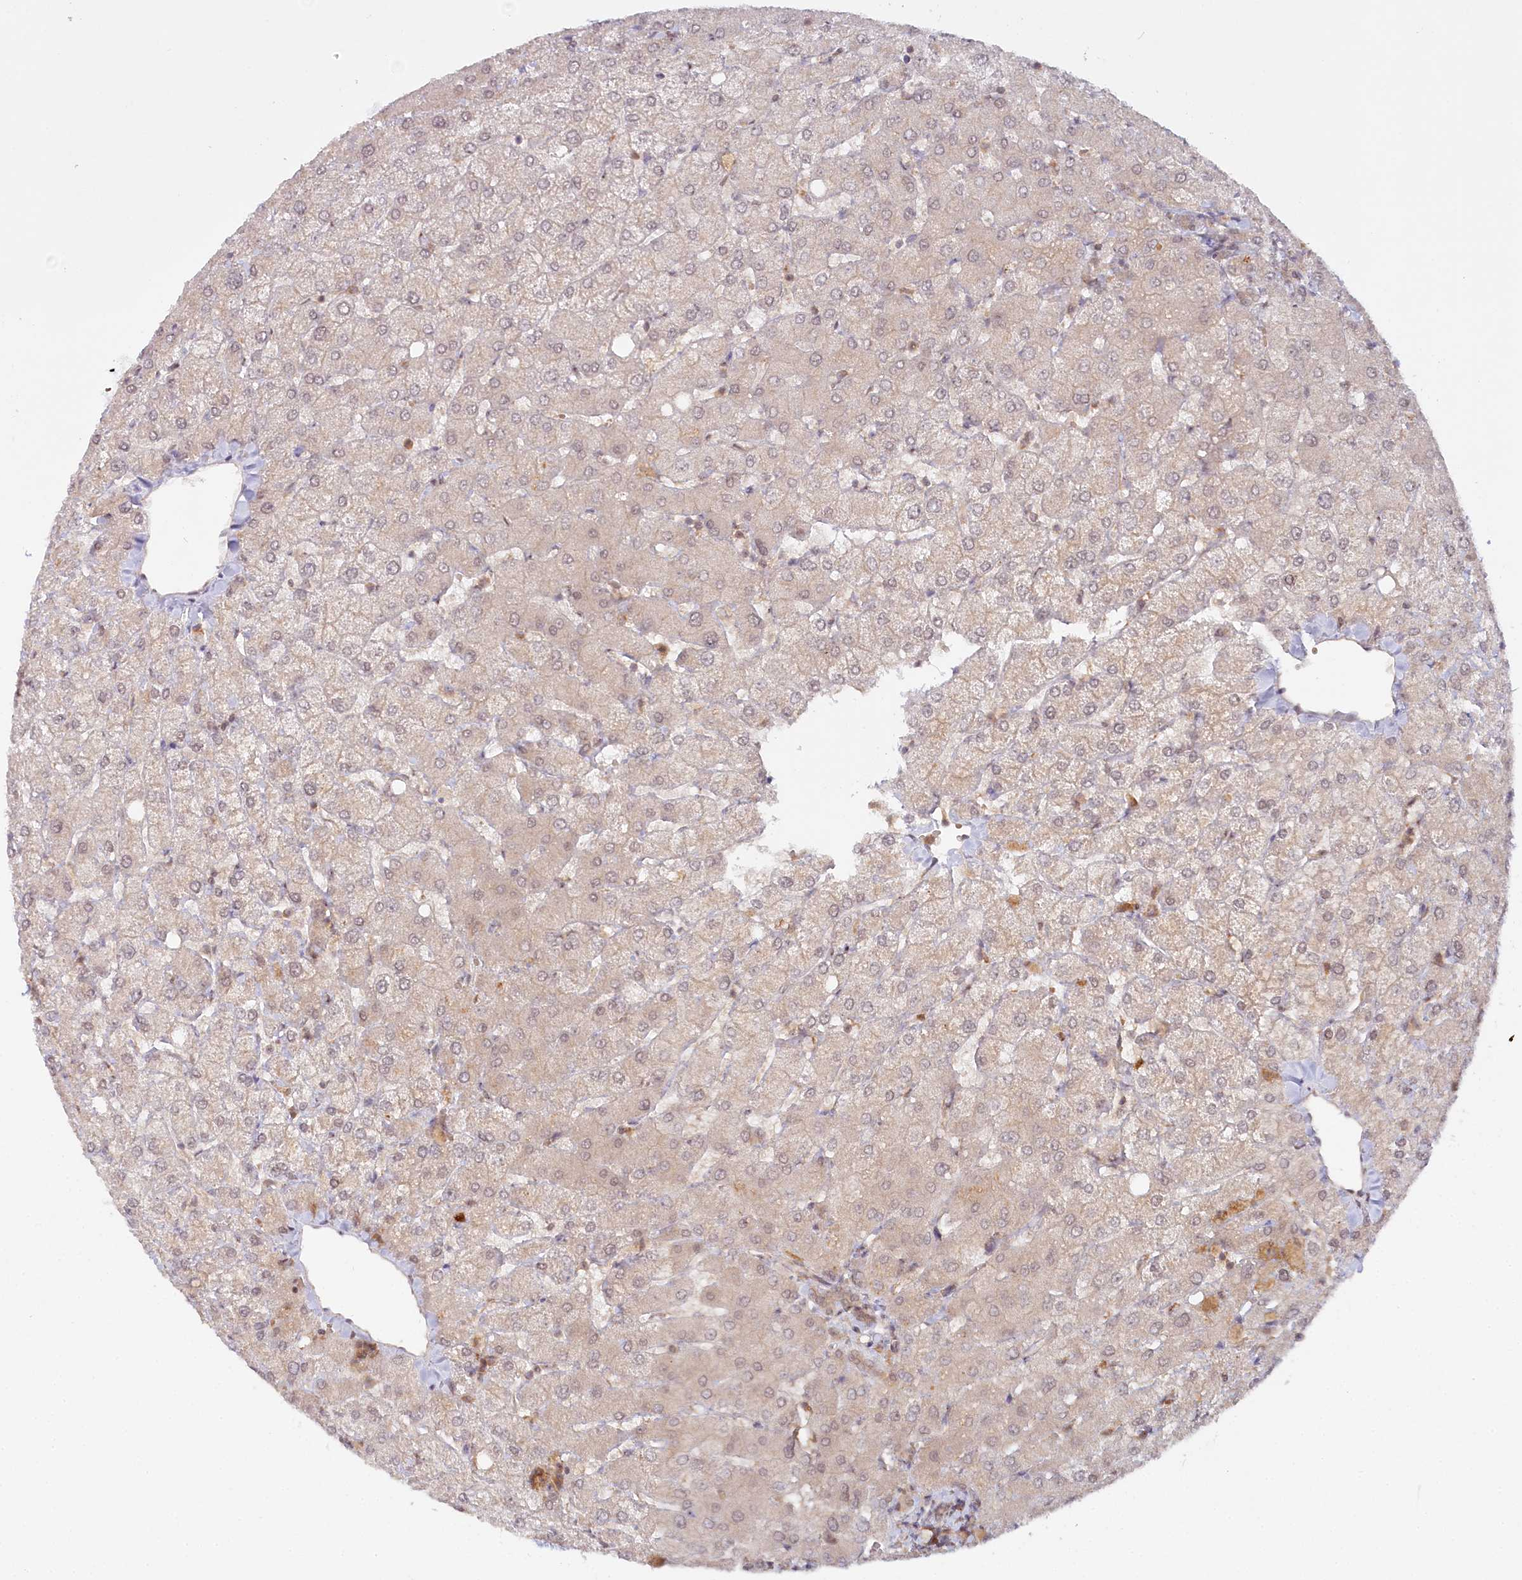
{"staining": {"intensity": "weak", "quantity": "25%-75%", "location": "cytoplasmic/membranous,nuclear"}, "tissue": "liver", "cell_type": "Cholangiocytes", "image_type": "normal", "snomed": [{"axis": "morphology", "description": "Normal tissue, NOS"}, {"axis": "topography", "description": "Liver"}], "caption": "About 25%-75% of cholangiocytes in unremarkable liver demonstrate weak cytoplasmic/membranous,nuclear protein expression as visualized by brown immunohistochemical staining.", "gene": "CCDC65", "patient": {"sex": "female", "age": 54}}